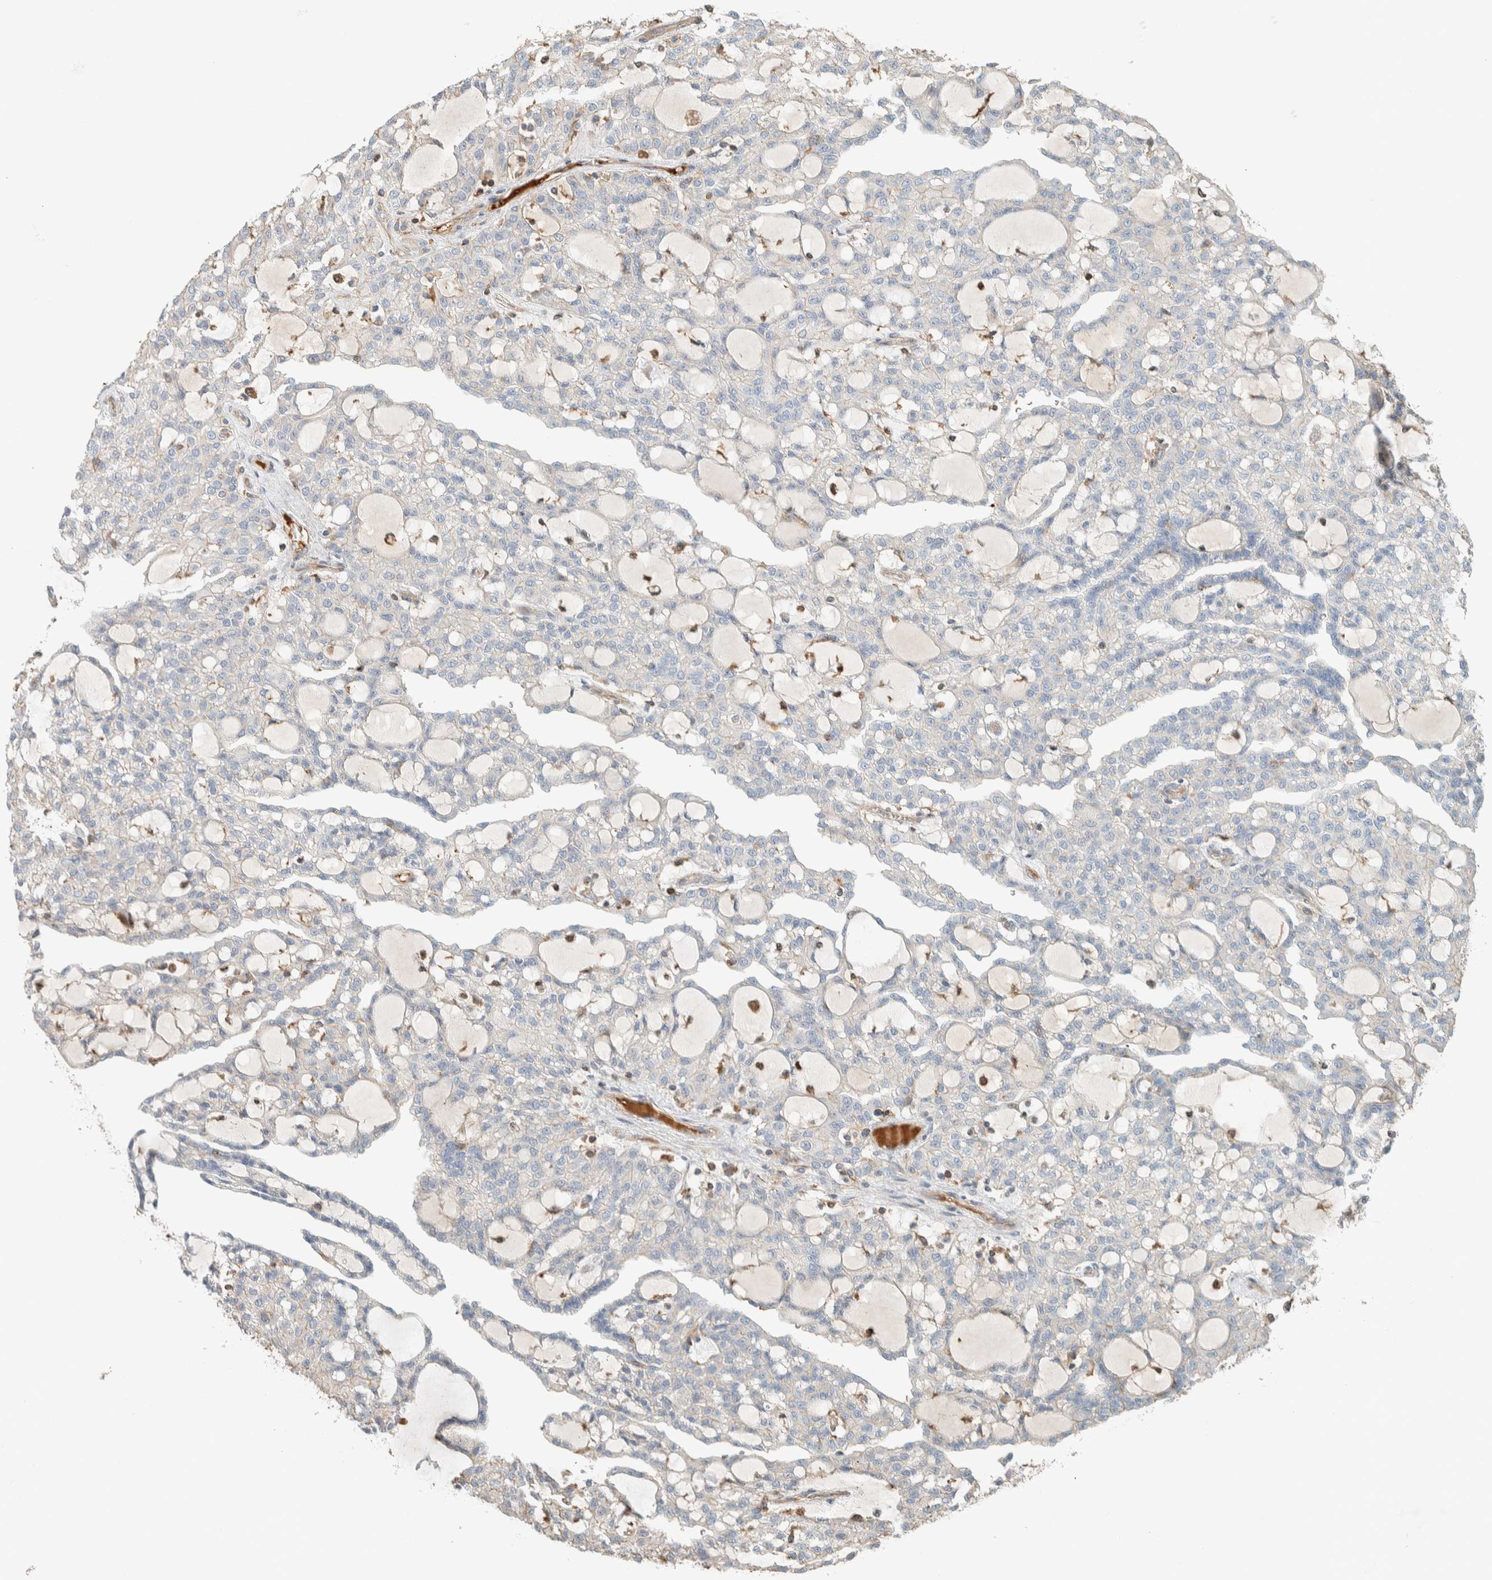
{"staining": {"intensity": "negative", "quantity": "none", "location": "none"}, "tissue": "renal cancer", "cell_type": "Tumor cells", "image_type": "cancer", "snomed": [{"axis": "morphology", "description": "Adenocarcinoma, NOS"}, {"axis": "topography", "description": "Kidney"}], "caption": "The histopathology image exhibits no significant expression in tumor cells of renal cancer (adenocarcinoma). (Immunohistochemistry (ihc), brightfield microscopy, high magnification).", "gene": "CTBP2", "patient": {"sex": "male", "age": 63}}